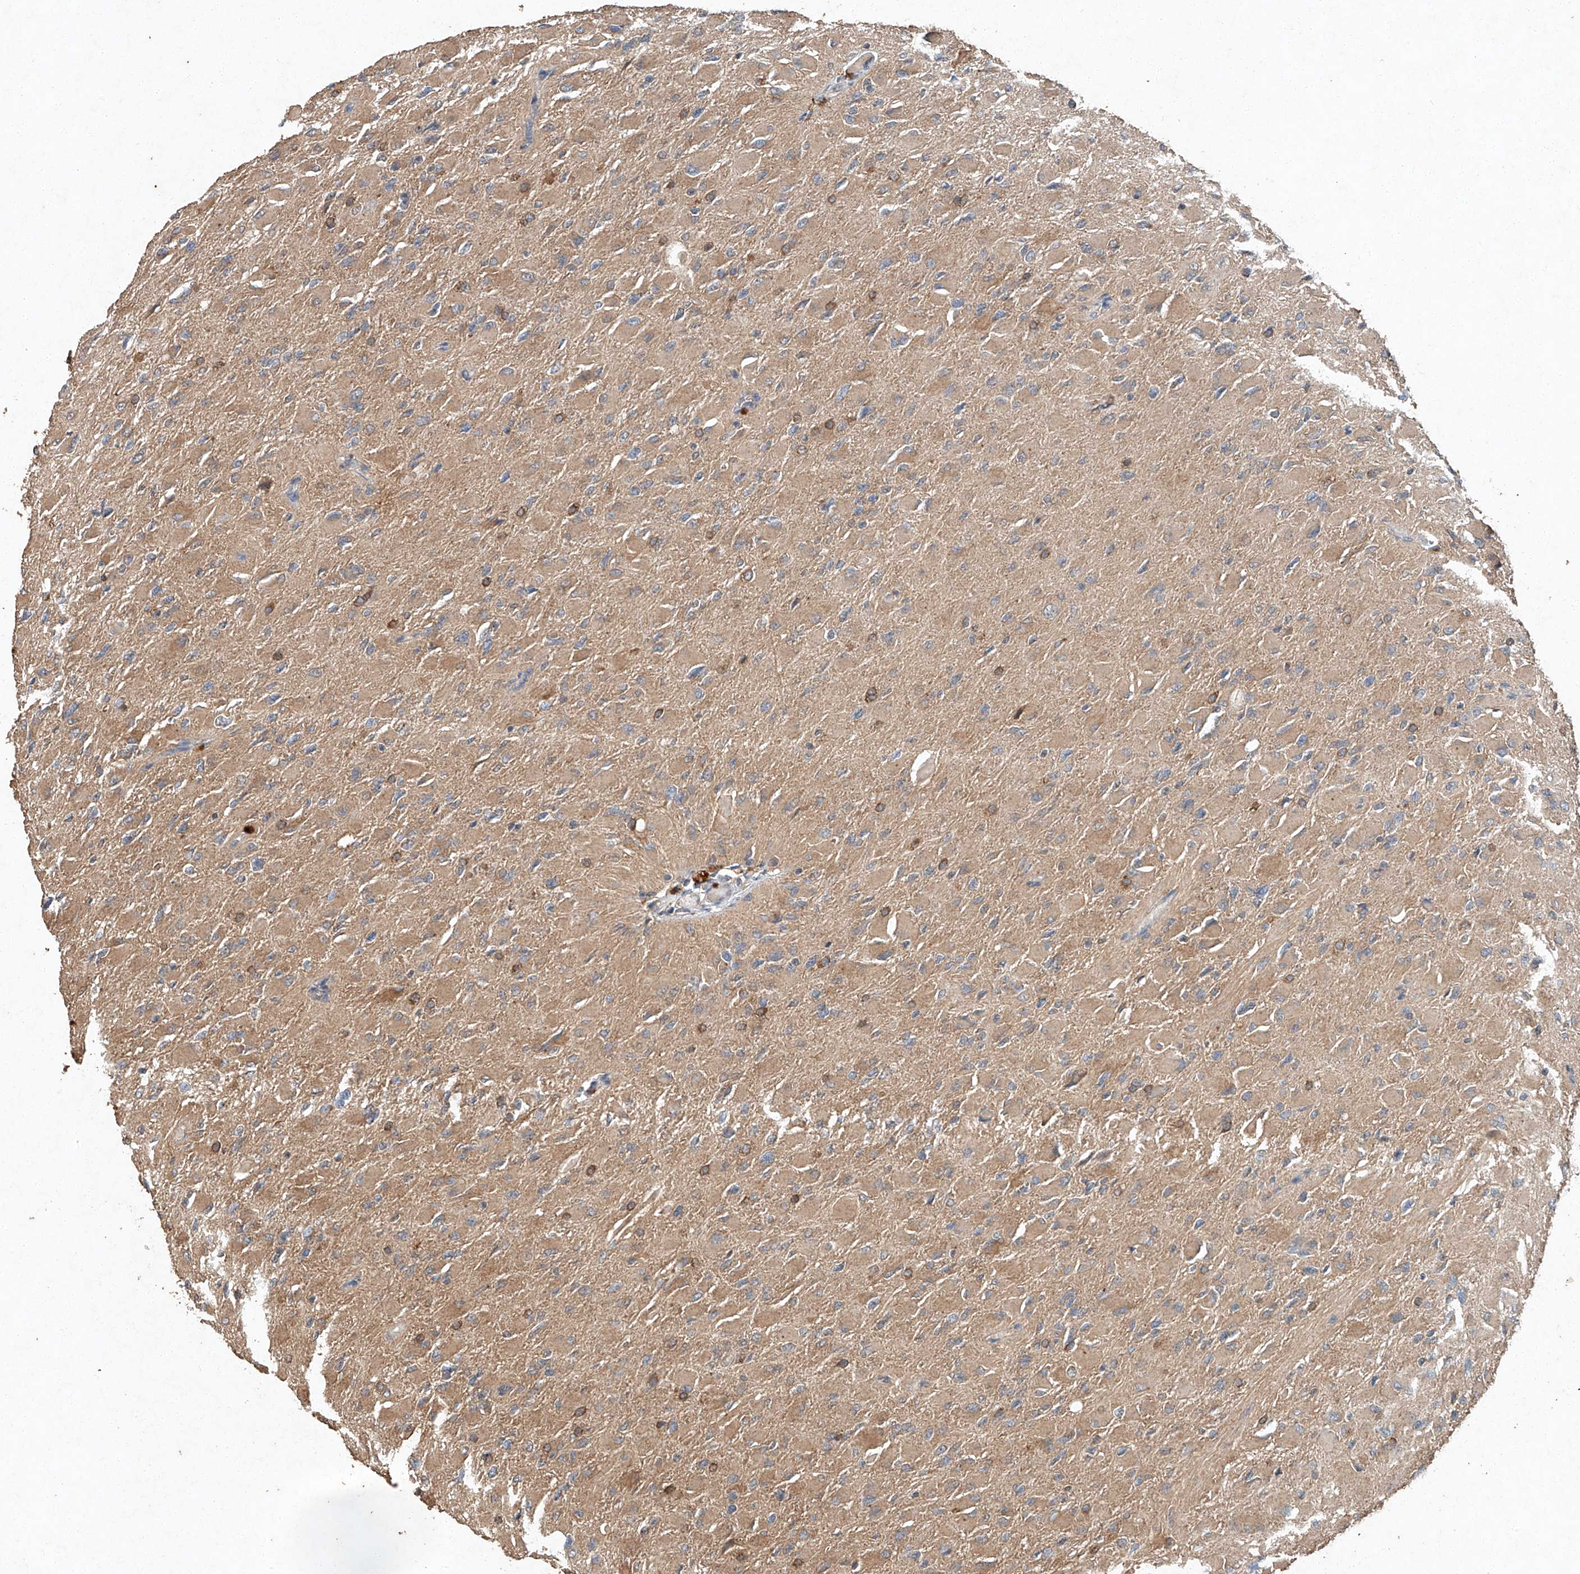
{"staining": {"intensity": "weak", "quantity": ">75%", "location": "cytoplasmic/membranous"}, "tissue": "glioma", "cell_type": "Tumor cells", "image_type": "cancer", "snomed": [{"axis": "morphology", "description": "Glioma, malignant, High grade"}, {"axis": "topography", "description": "Cerebral cortex"}], "caption": "Glioma stained with DAB (3,3'-diaminobenzidine) IHC shows low levels of weak cytoplasmic/membranous expression in approximately >75% of tumor cells.", "gene": "STK3", "patient": {"sex": "female", "age": 36}}